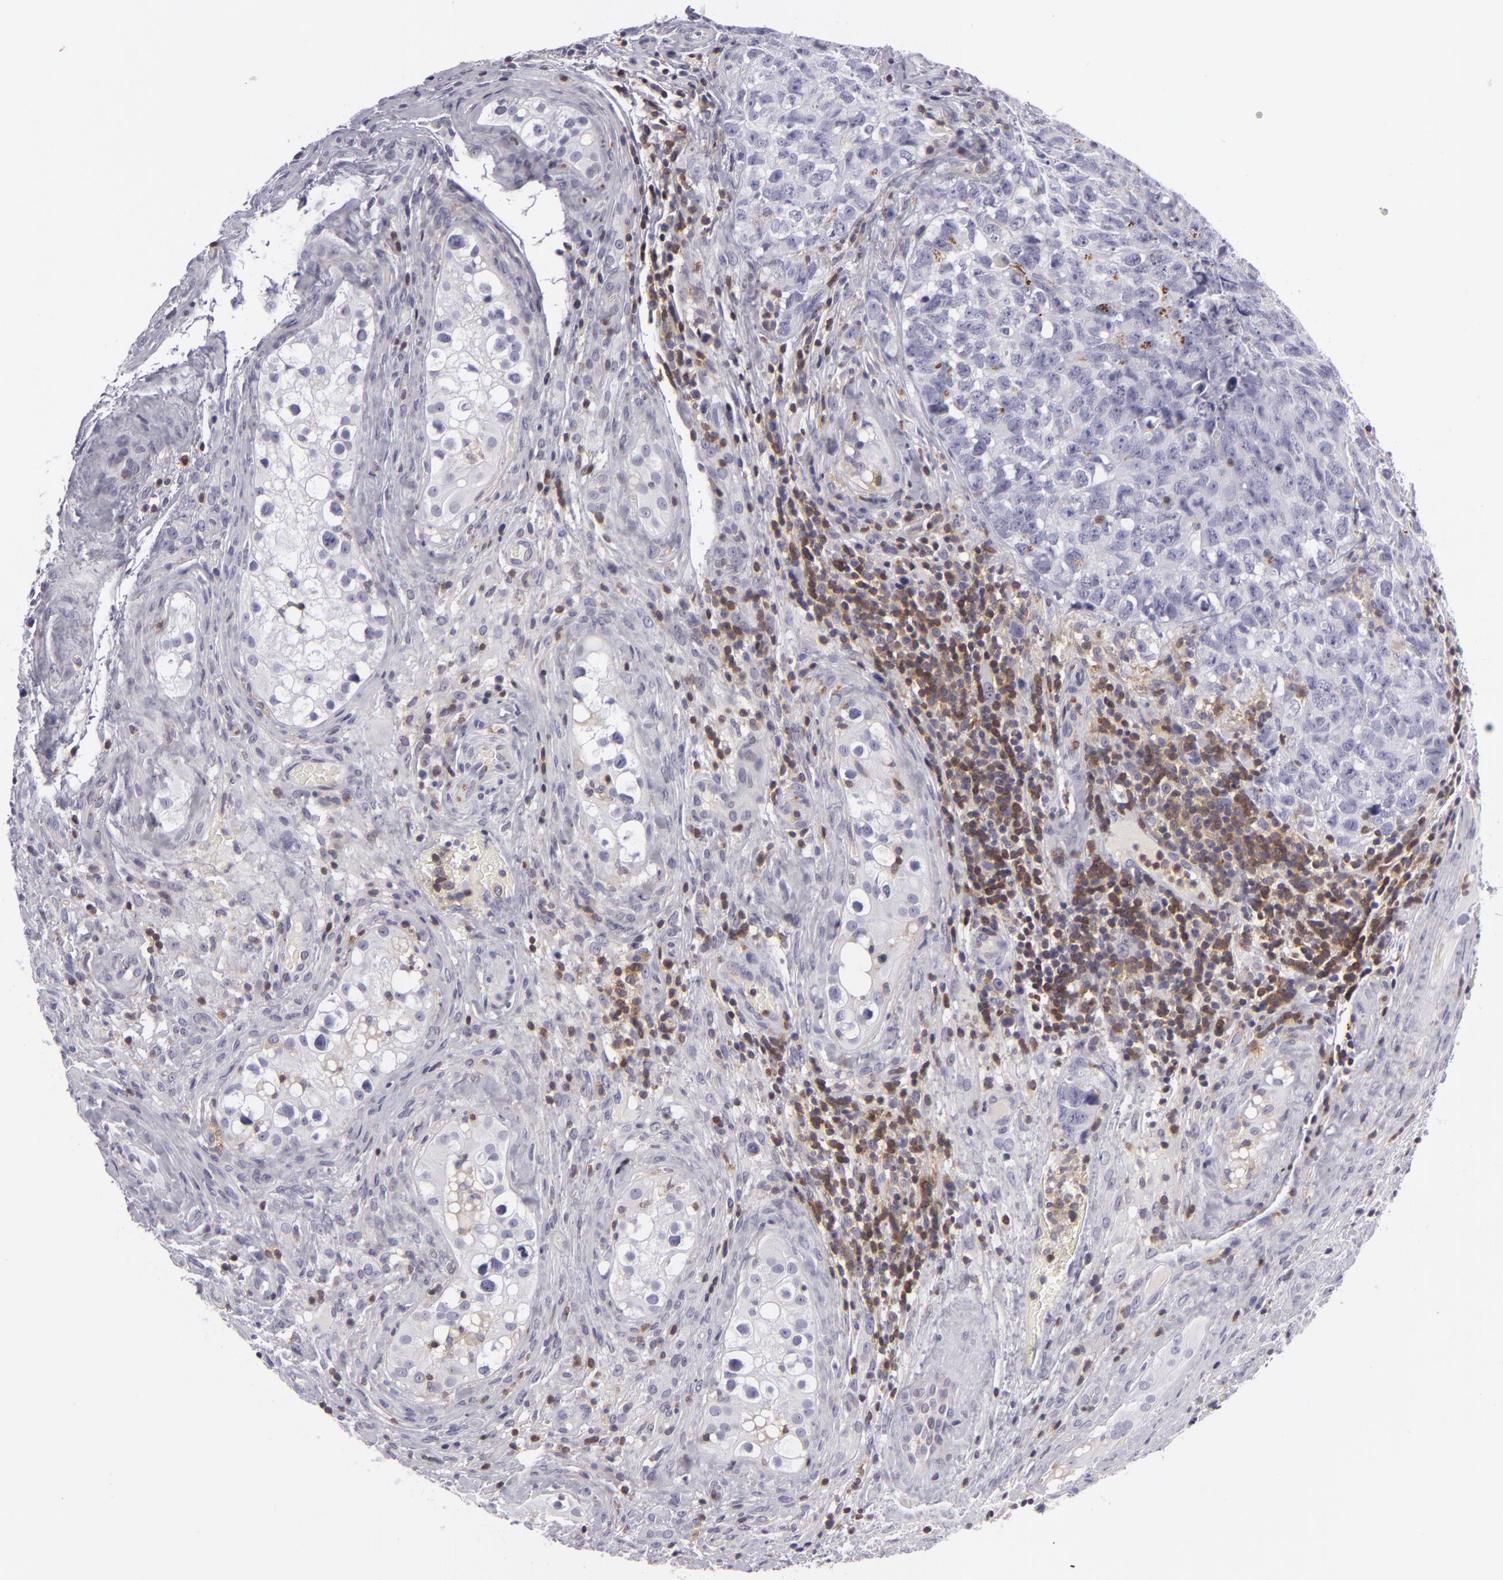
{"staining": {"intensity": "negative", "quantity": "none", "location": "none"}, "tissue": "testis cancer", "cell_type": "Tumor cells", "image_type": "cancer", "snomed": [{"axis": "morphology", "description": "Carcinoma, Embryonal, NOS"}, {"axis": "topography", "description": "Testis"}], "caption": "Micrograph shows no significant protein expression in tumor cells of embryonal carcinoma (testis).", "gene": "KCNAB2", "patient": {"sex": "male", "age": 31}}